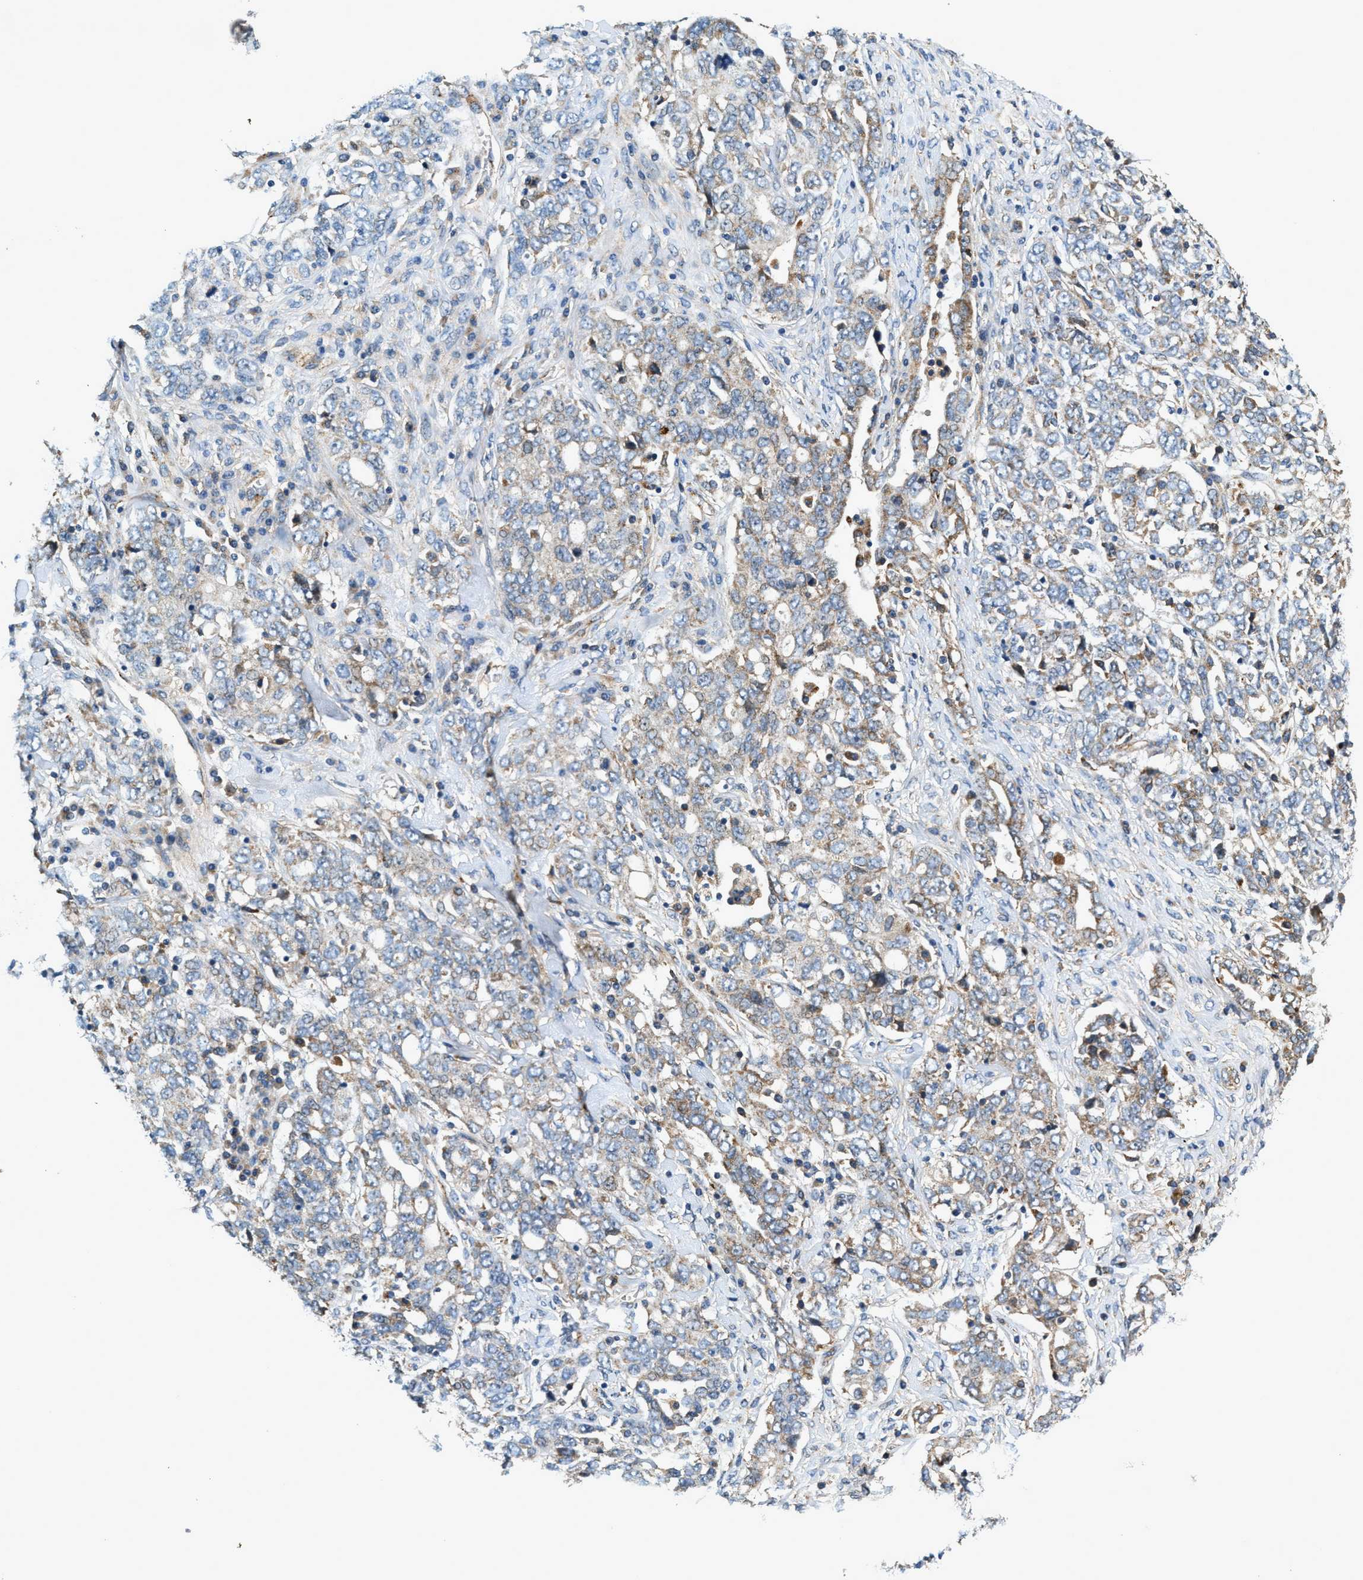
{"staining": {"intensity": "weak", "quantity": "25%-75%", "location": "cytoplasmic/membranous"}, "tissue": "ovarian cancer", "cell_type": "Tumor cells", "image_type": "cancer", "snomed": [{"axis": "morphology", "description": "Carcinoma, endometroid"}, {"axis": "topography", "description": "Ovary"}], "caption": "Tumor cells show low levels of weak cytoplasmic/membranous staining in about 25%-75% of cells in human ovarian cancer.", "gene": "DUSP10", "patient": {"sex": "female", "age": 62}}